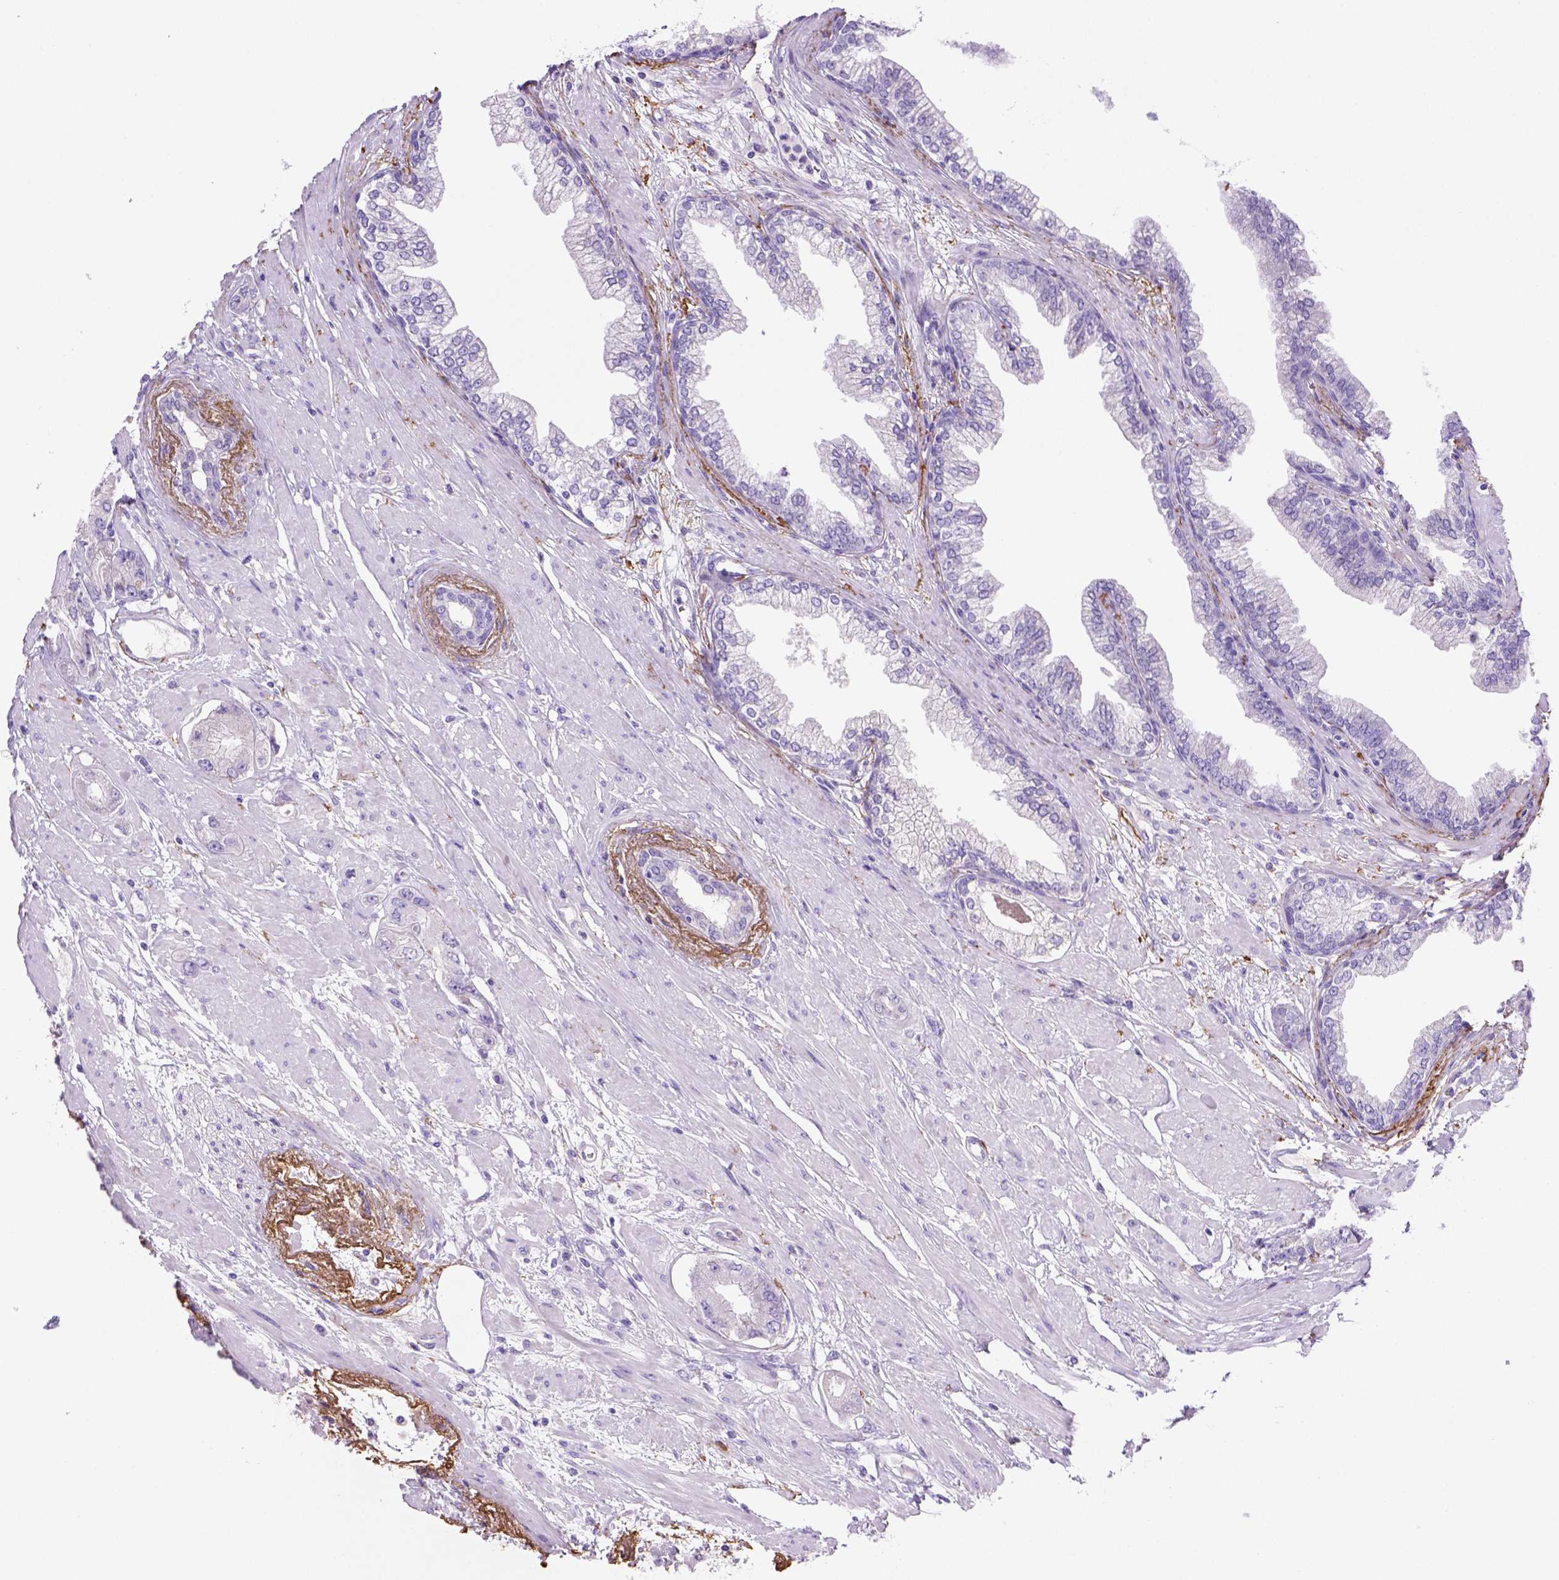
{"staining": {"intensity": "negative", "quantity": "none", "location": "none"}, "tissue": "prostate cancer", "cell_type": "Tumor cells", "image_type": "cancer", "snomed": [{"axis": "morphology", "description": "Adenocarcinoma, Low grade"}, {"axis": "topography", "description": "Prostate"}], "caption": "The IHC histopathology image has no significant expression in tumor cells of low-grade adenocarcinoma (prostate) tissue.", "gene": "SIRPD", "patient": {"sex": "male", "age": 60}}